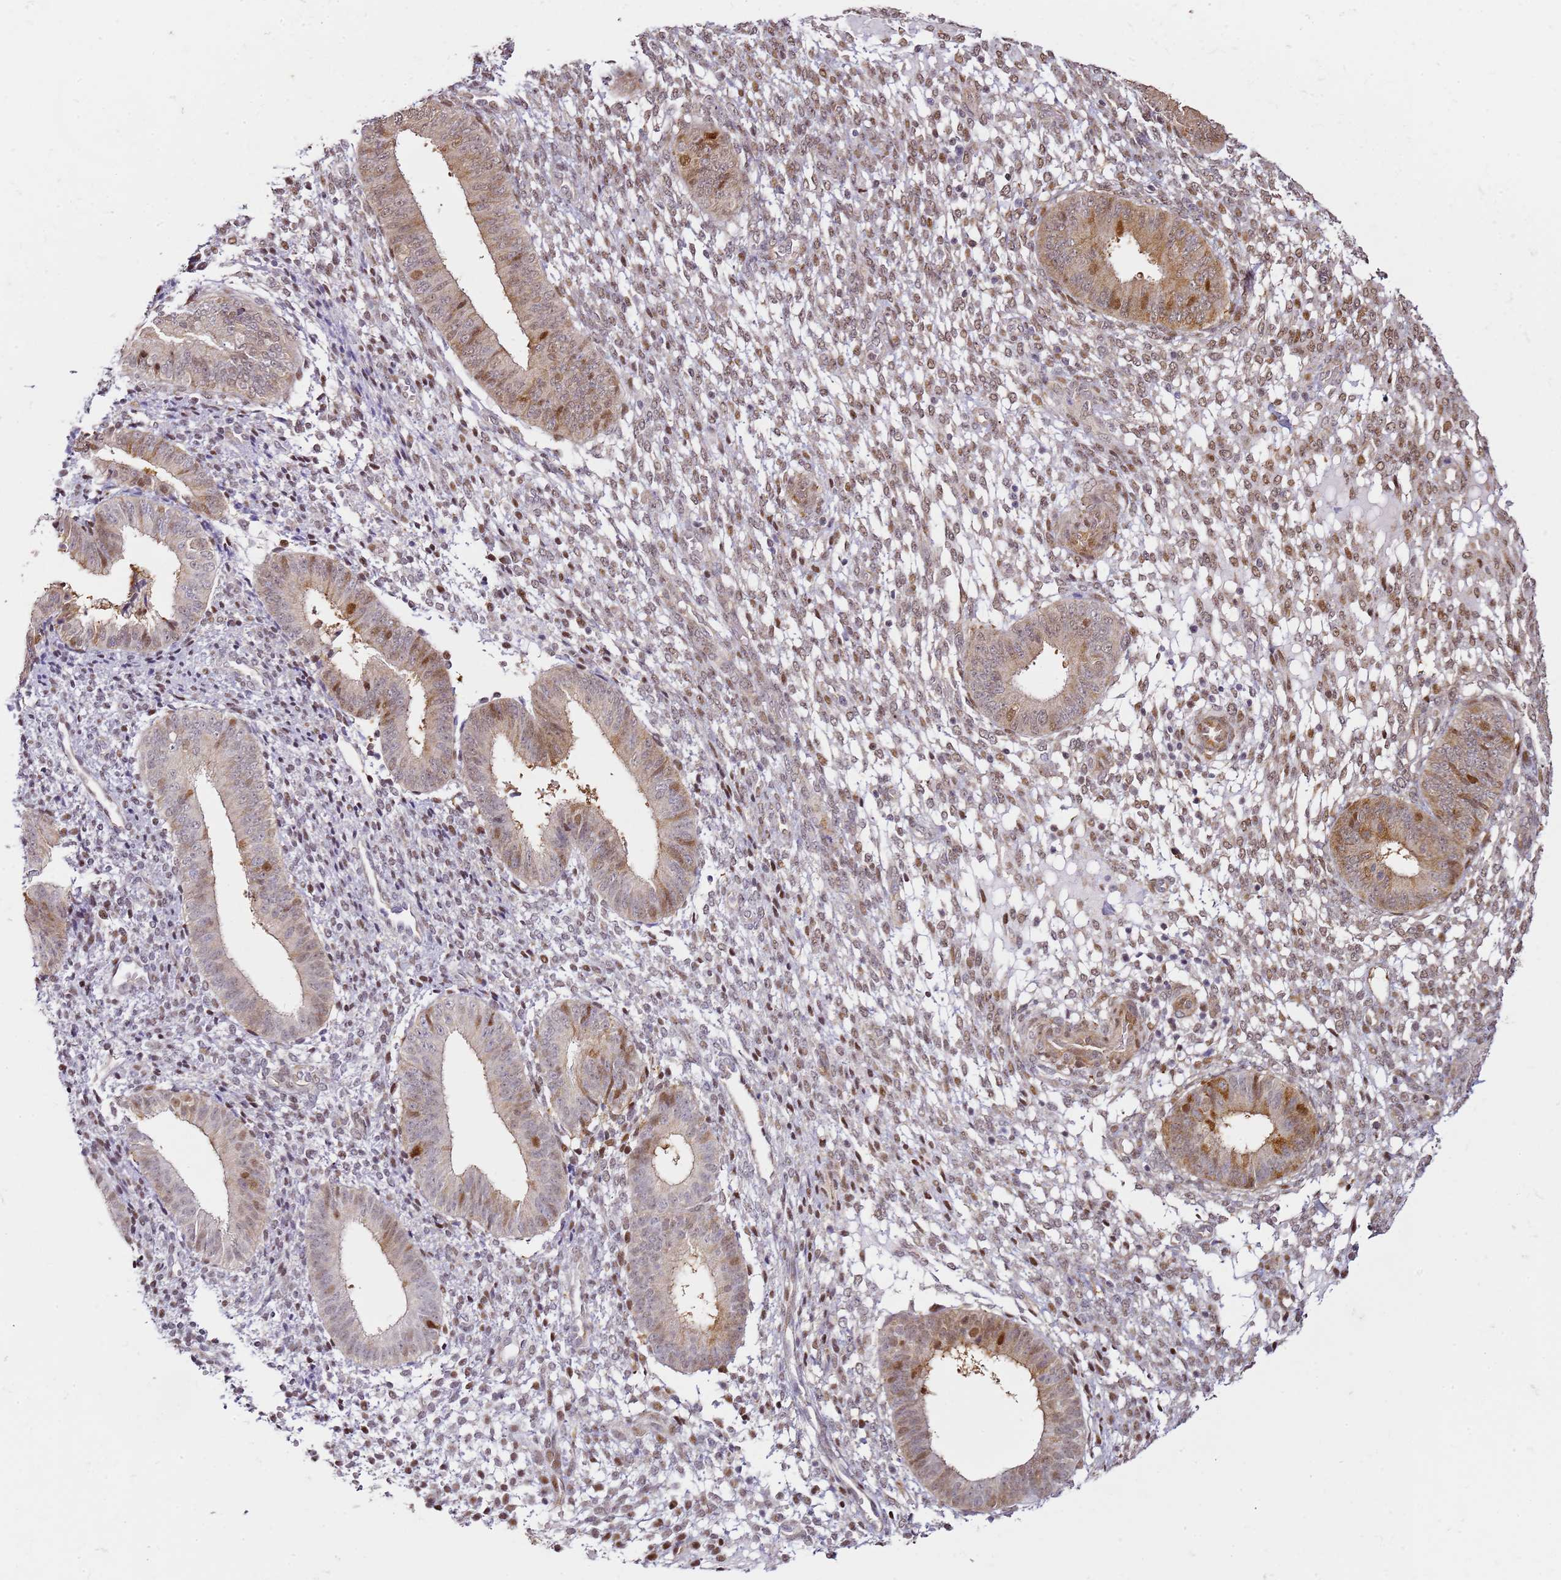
{"staining": {"intensity": "moderate", "quantity": "<25%", "location": "nuclear"}, "tissue": "endometrium", "cell_type": "Cells in endometrial stroma", "image_type": "normal", "snomed": [{"axis": "morphology", "description": "Normal tissue, NOS"}, {"axis": "topography", "description": "Endometrium"}], "caption": "Protein expression analysis of normal human endometrium reveals moderate nuclear positivity in about <25% of cells in endometrial stroma. The staining is performed using DAB (3,3'-diaminobenzidine) brown chromogen to label protein expression. The nuclei are counter-stained blue using hematoxylin.", "gene": "PSMD4", "patient": {"sex": "female", "age": 49}}